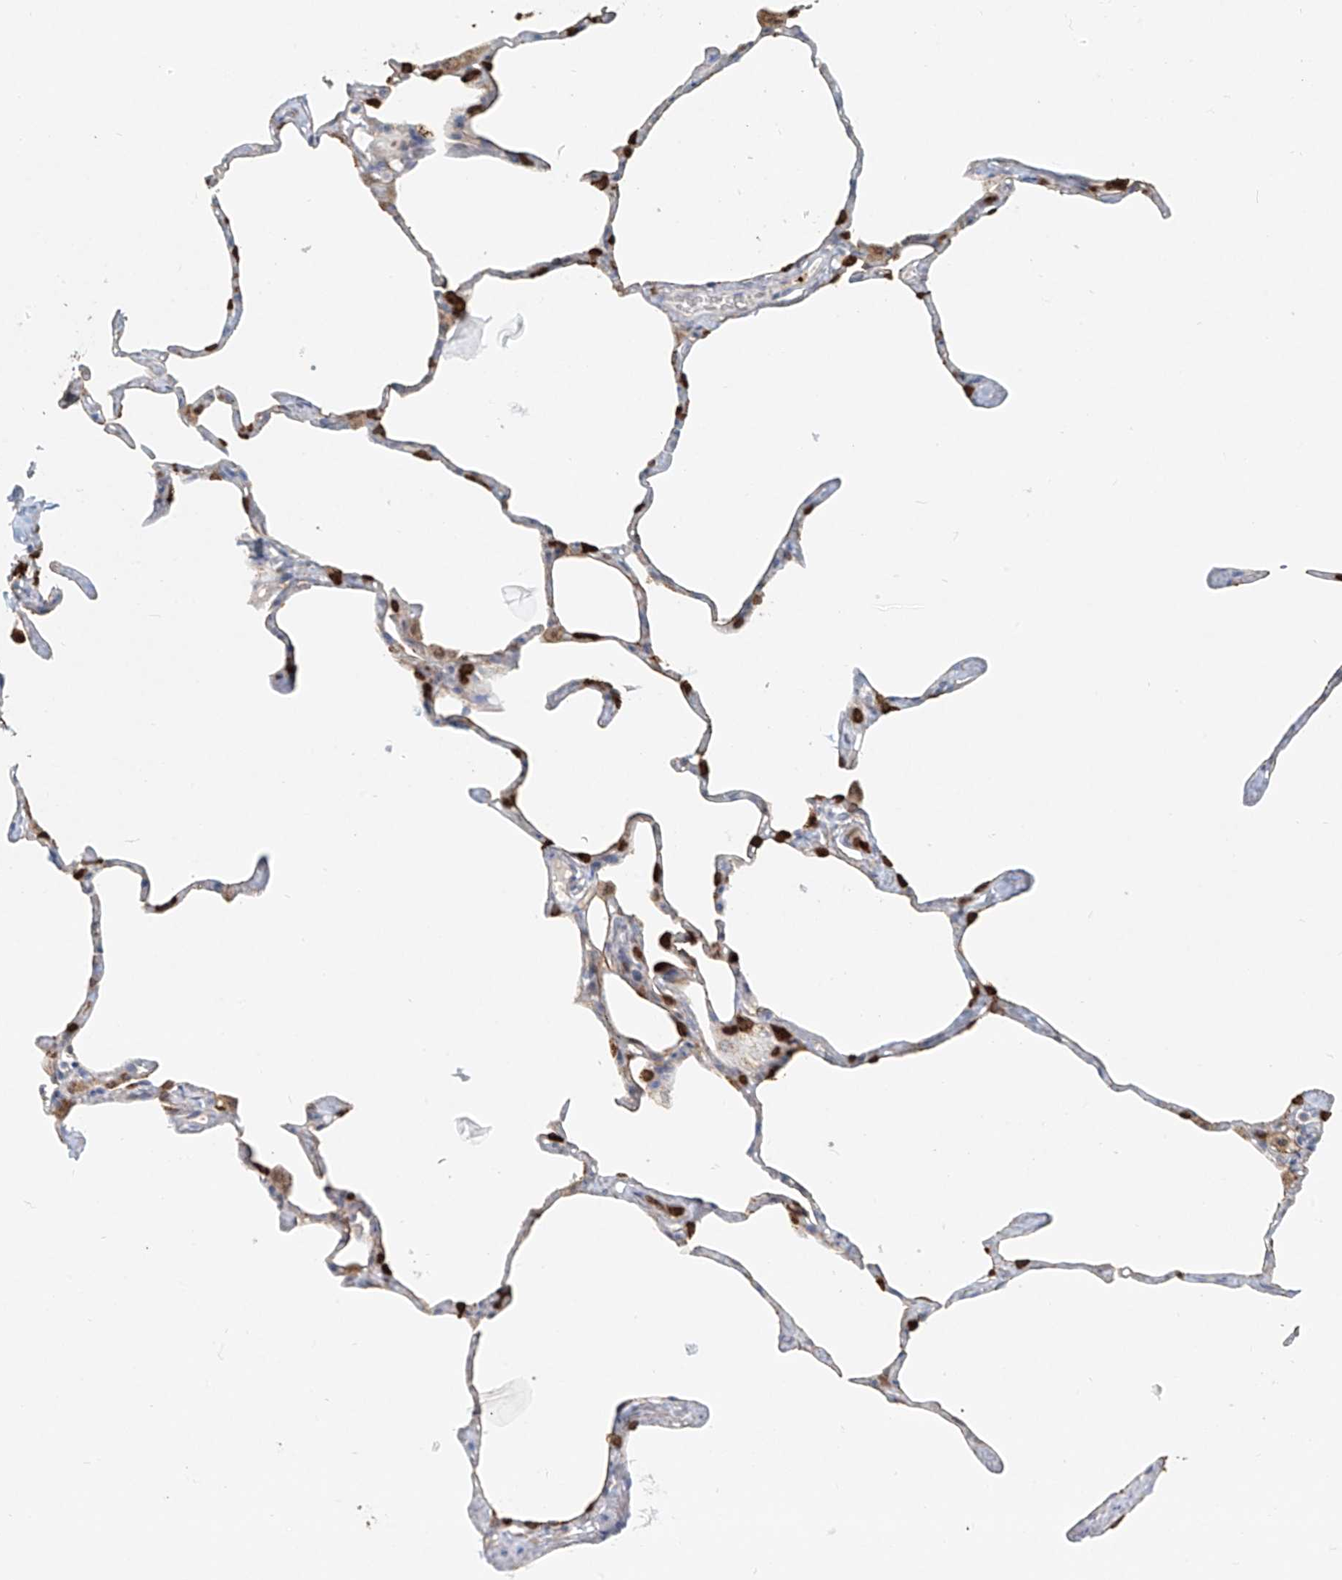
{"staining": {"intensity": "strong", "quantity": "25%-75%", "location": "cytoplasmic/membranous"}, "tissue": "lung", "cell_type": "Alveolar cells", "image_type": "normal", "snomed": [{"axis": "morphology", "description": "Normal tissue, NOS"}, {"axis": "topography", "description": "Lung"}], "caption": "An image of lung stained for a protein shows strong cytoplasmic/membranous brown staining in alveolar cells. The protein is stained brown, and the nuclei are stained in blue (DAB IHC with brightfield microscopy, high magnification).", "gene": "PTPRA", "patient": {"sex": "male", "age": 65}}